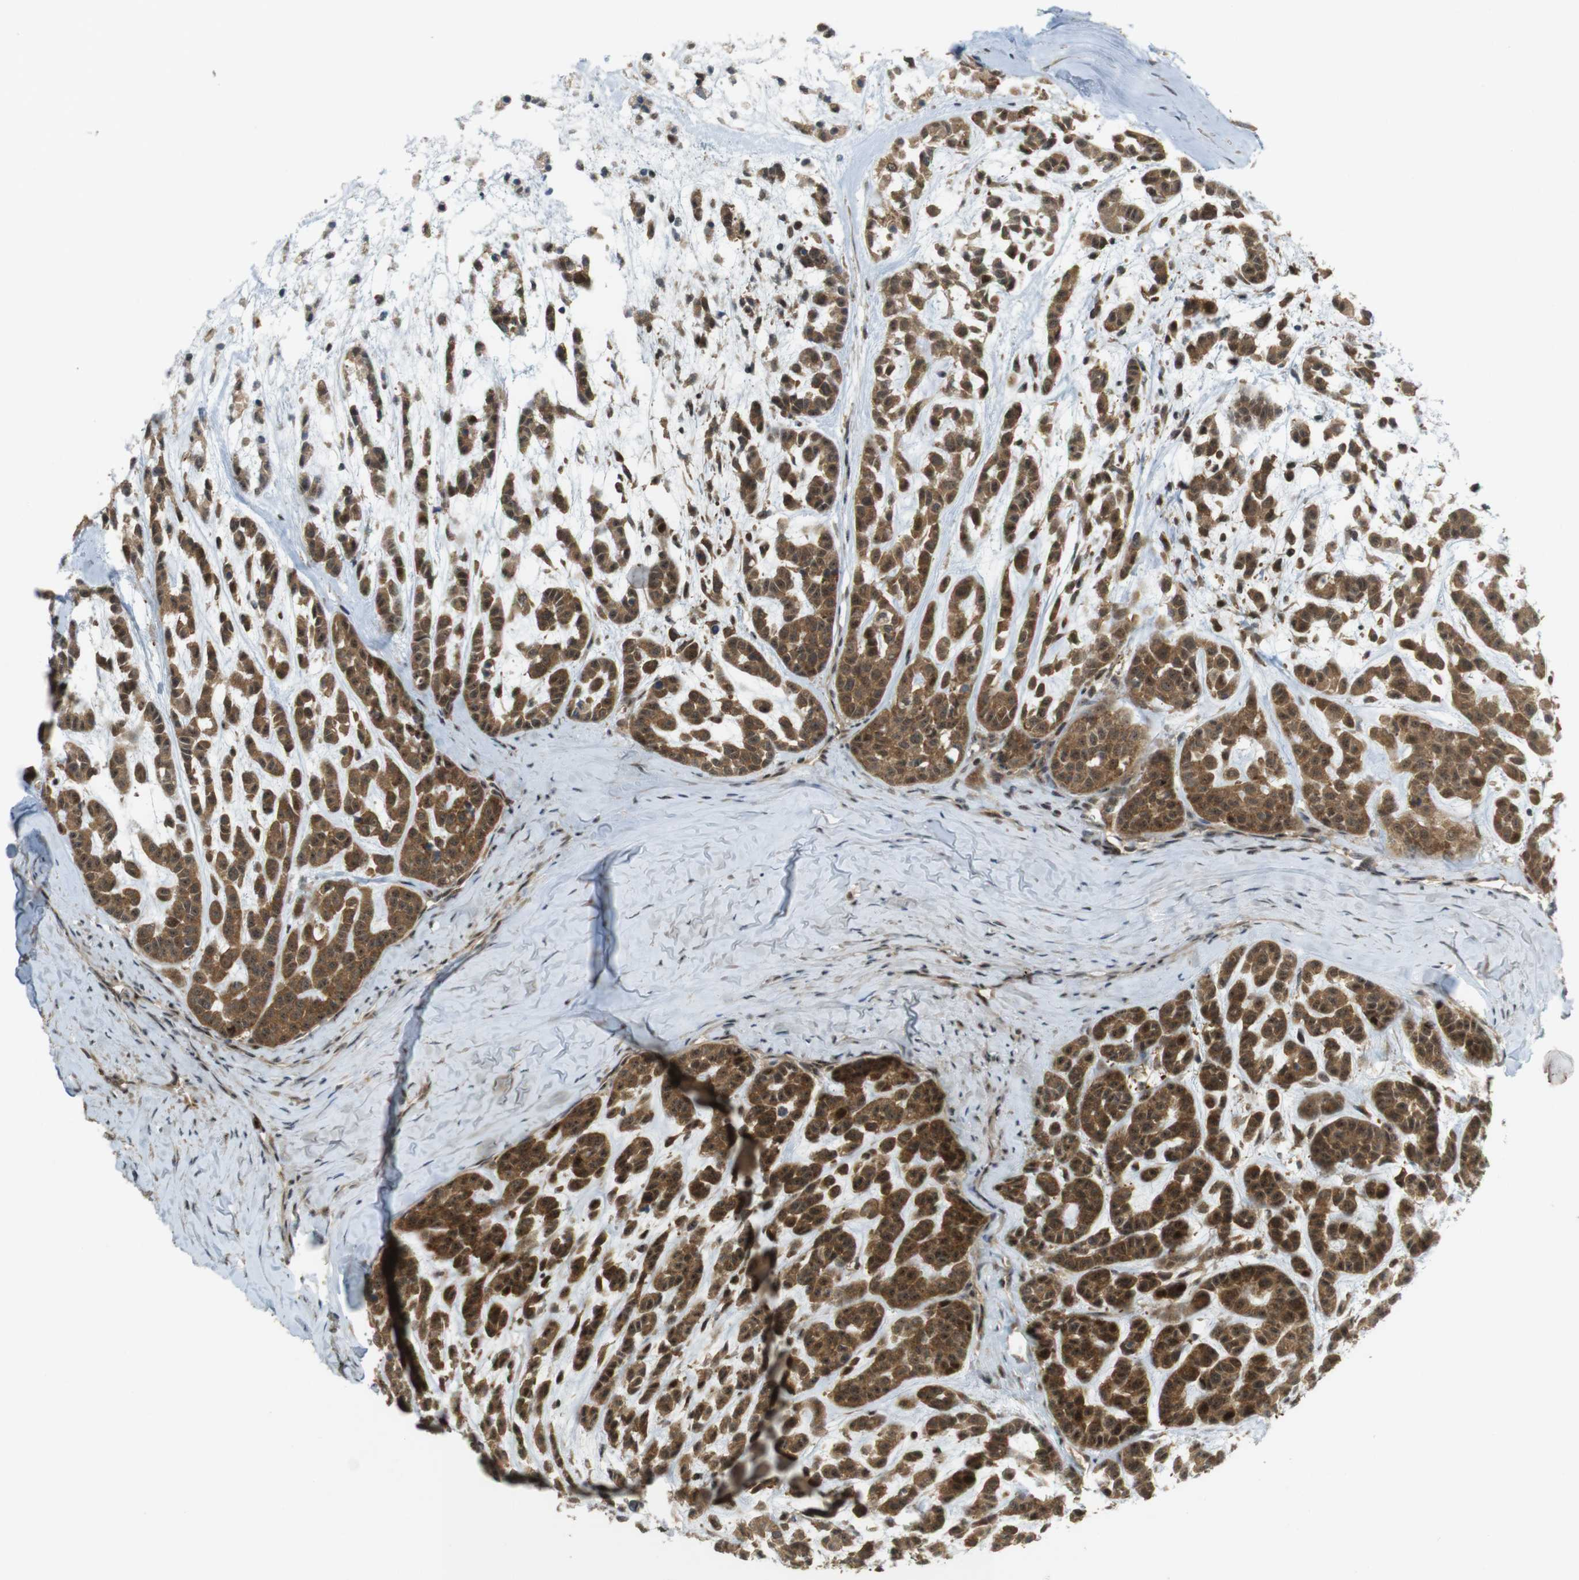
{"staining": {"intensity": "moderate", "quantity": ">75%", "location": "cytoplasmic/membranous,nuclear"}, "tissue": "head and neck cancer", "cell_type": "Tumor cells", "image_type": "cancer", "snomed": [{"axis": "morphology", "description": "Adenocarcinoma, NOS"}, {"axis": "morphology", "description": "Adenoma, NOS"}, {"axis": "topography", "description": "Head-Neck"}], "caption": "High-magnification brightfield microscopy of adenocarcinoma (head and neck) stained with DAB (3,3'-diaminobenzidine) (brown) and counterstained with hematoxylin (blue). tumor cells exhibit moderate cytoplasmic/membranous and nuclear expression is appreciated in about>75% of cells.", "gene": "TMX3", "patient": {"sex": "female", "age": 55}}